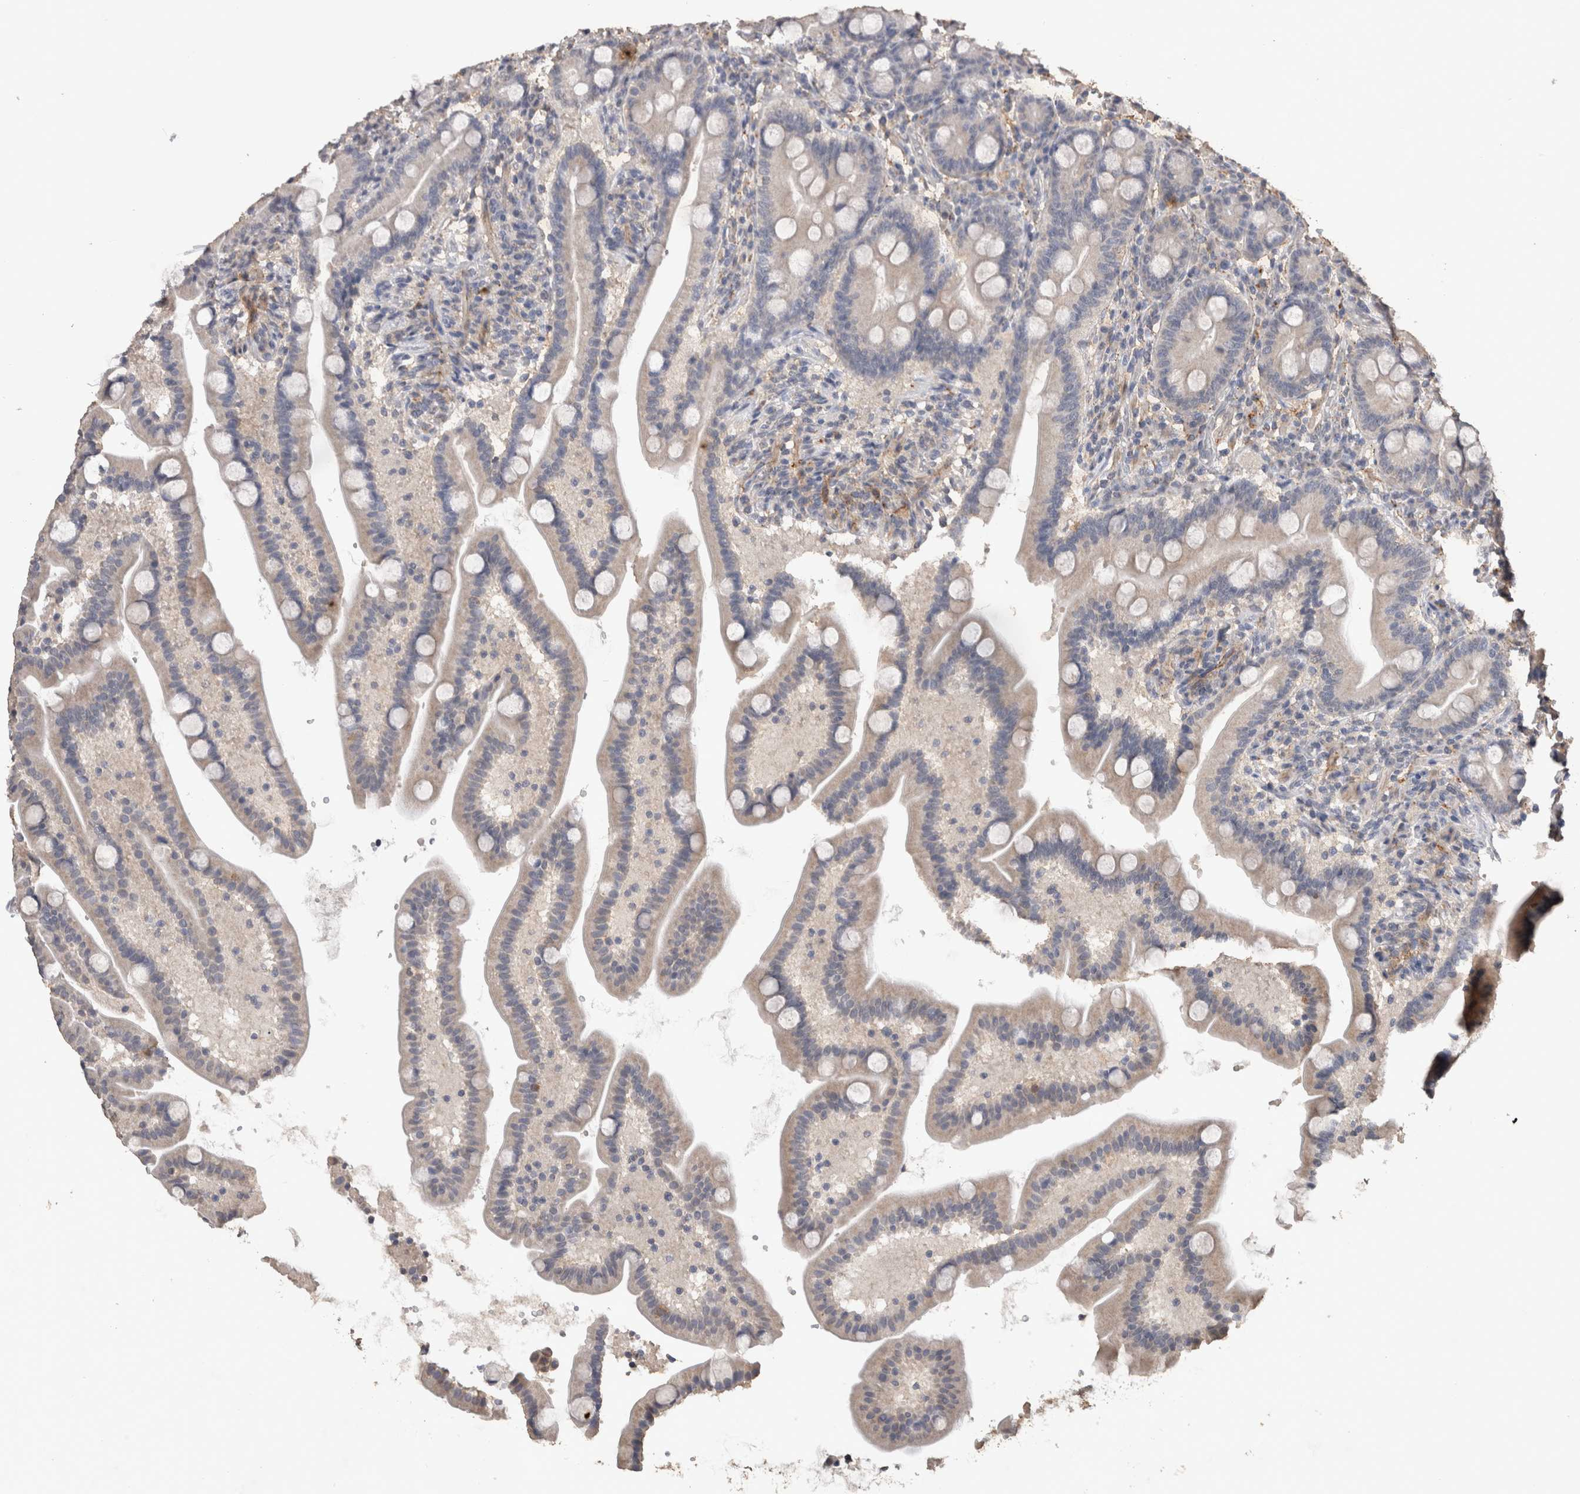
{"staining": {"intensity": "negative", "quantity": "none", "location": "none"}, "tissue": "duodenum", "cell_type": "Glandular cells", "image_type": "normal", "snomed": [{"axis": "morphology", "description": "Normal tissue, NOS"}, {"axis": "topography", "description": "Duodenum"}], "caption": "DAB immunohistochemical staining of unremarkable human duodenum demonstrates no significant positivity in glandular cells. (Immunohistochemistry, brightfield microscopy, high magnification).", "gene": "CDH6", "patient": {"sex": "male", "age": 54}}